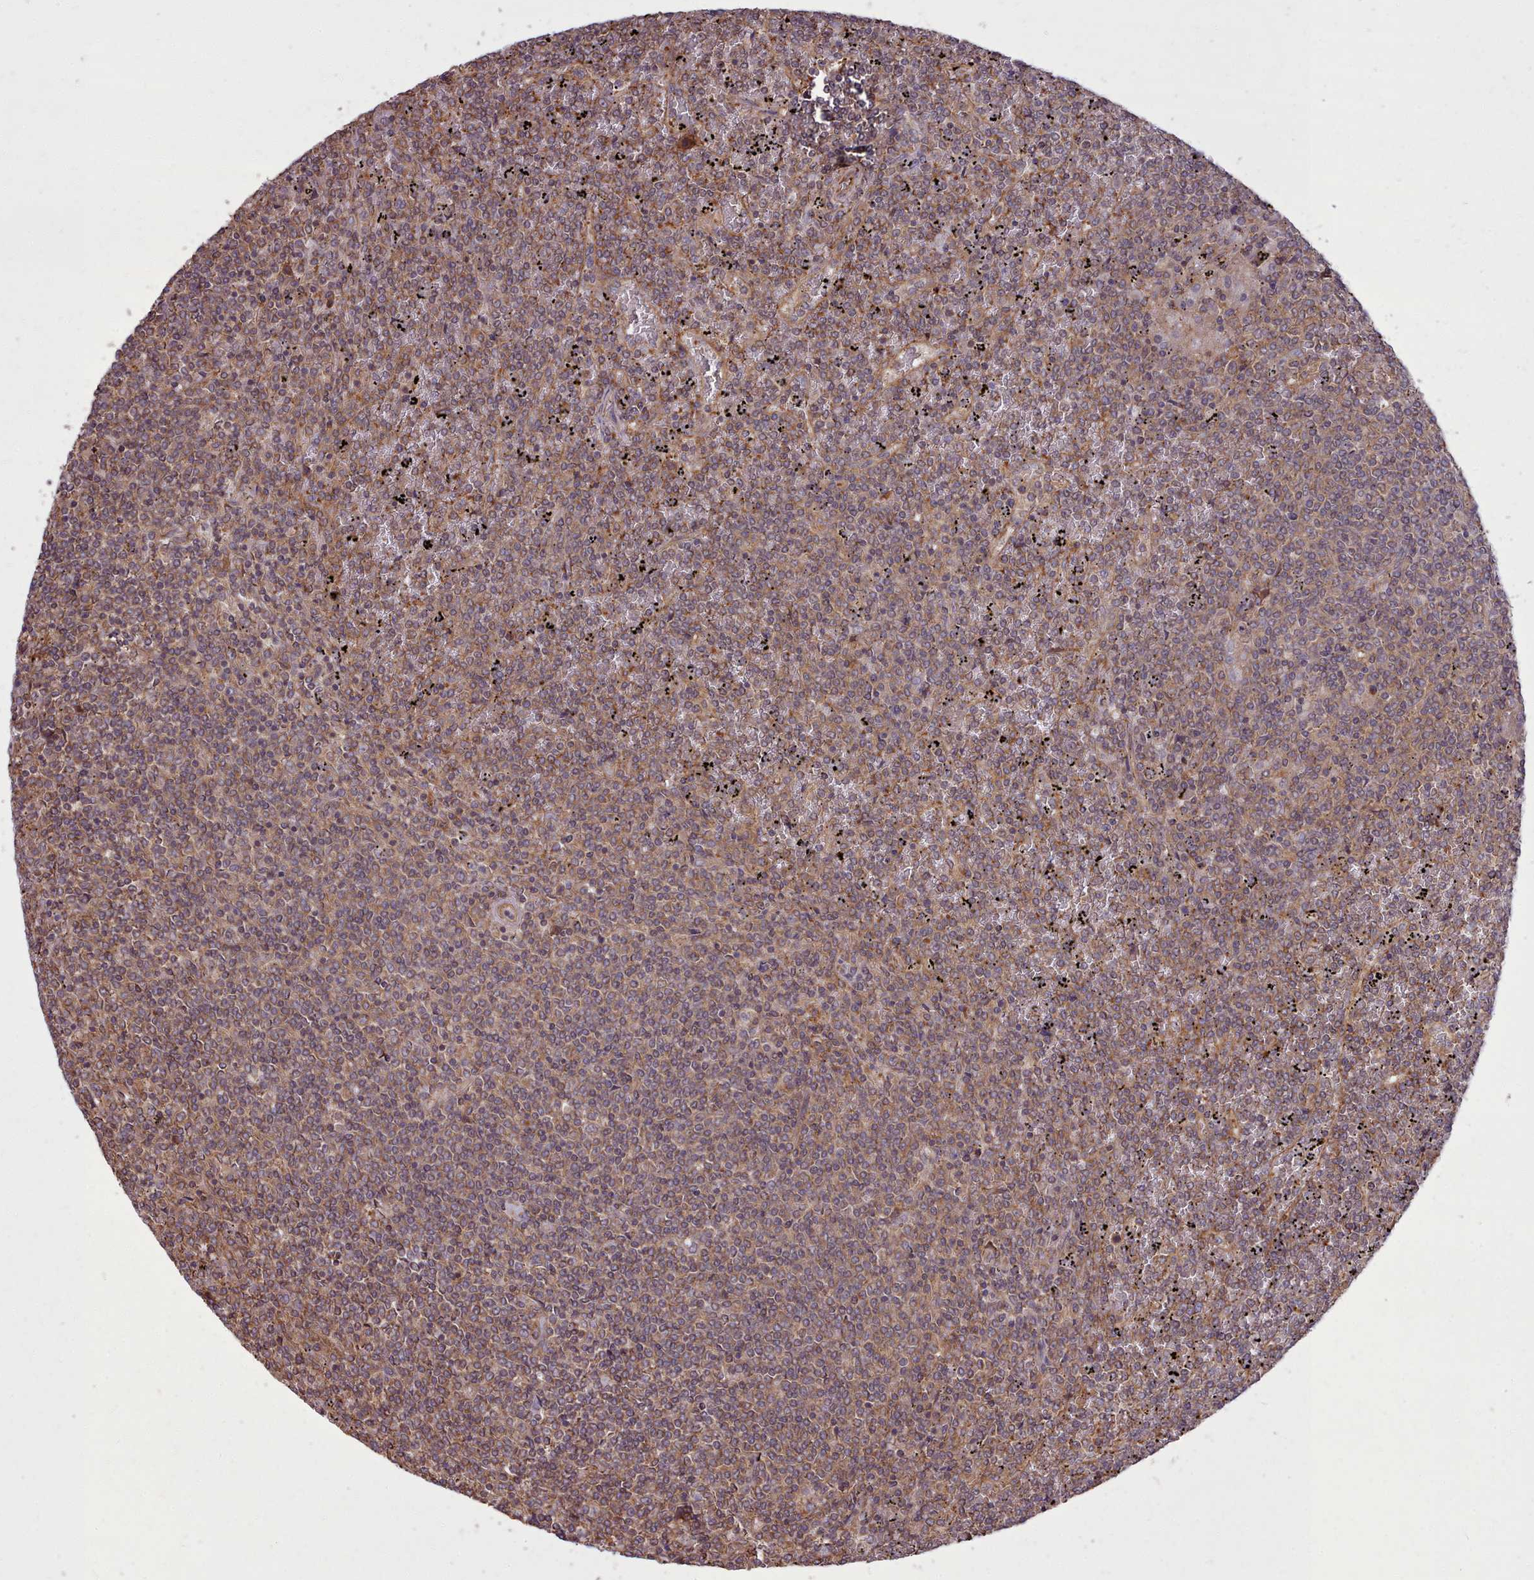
{"staining": {"intensity": "moderate", "quantity": ">75%", "location": "cytoplasmic/membranous"}, "tissue": "lymphoma", "cell_type": "Tumor cells", "image_type": "cancer", "snomed": [{"axis": "morphology", "description": "Malignant lymphoma, non-Hodgkin's type, Low grade"}, {"axis": "topography", "description": "Spleen"}], "caption": "There is medium levels of moderate cytoplasmic/membranous positivity in tumor cells of lymphoma, as demonstrated by immunohistochemical staining (brown color).", "gene": "STUB1", "patient": {"sex": "female", "age": 19}}